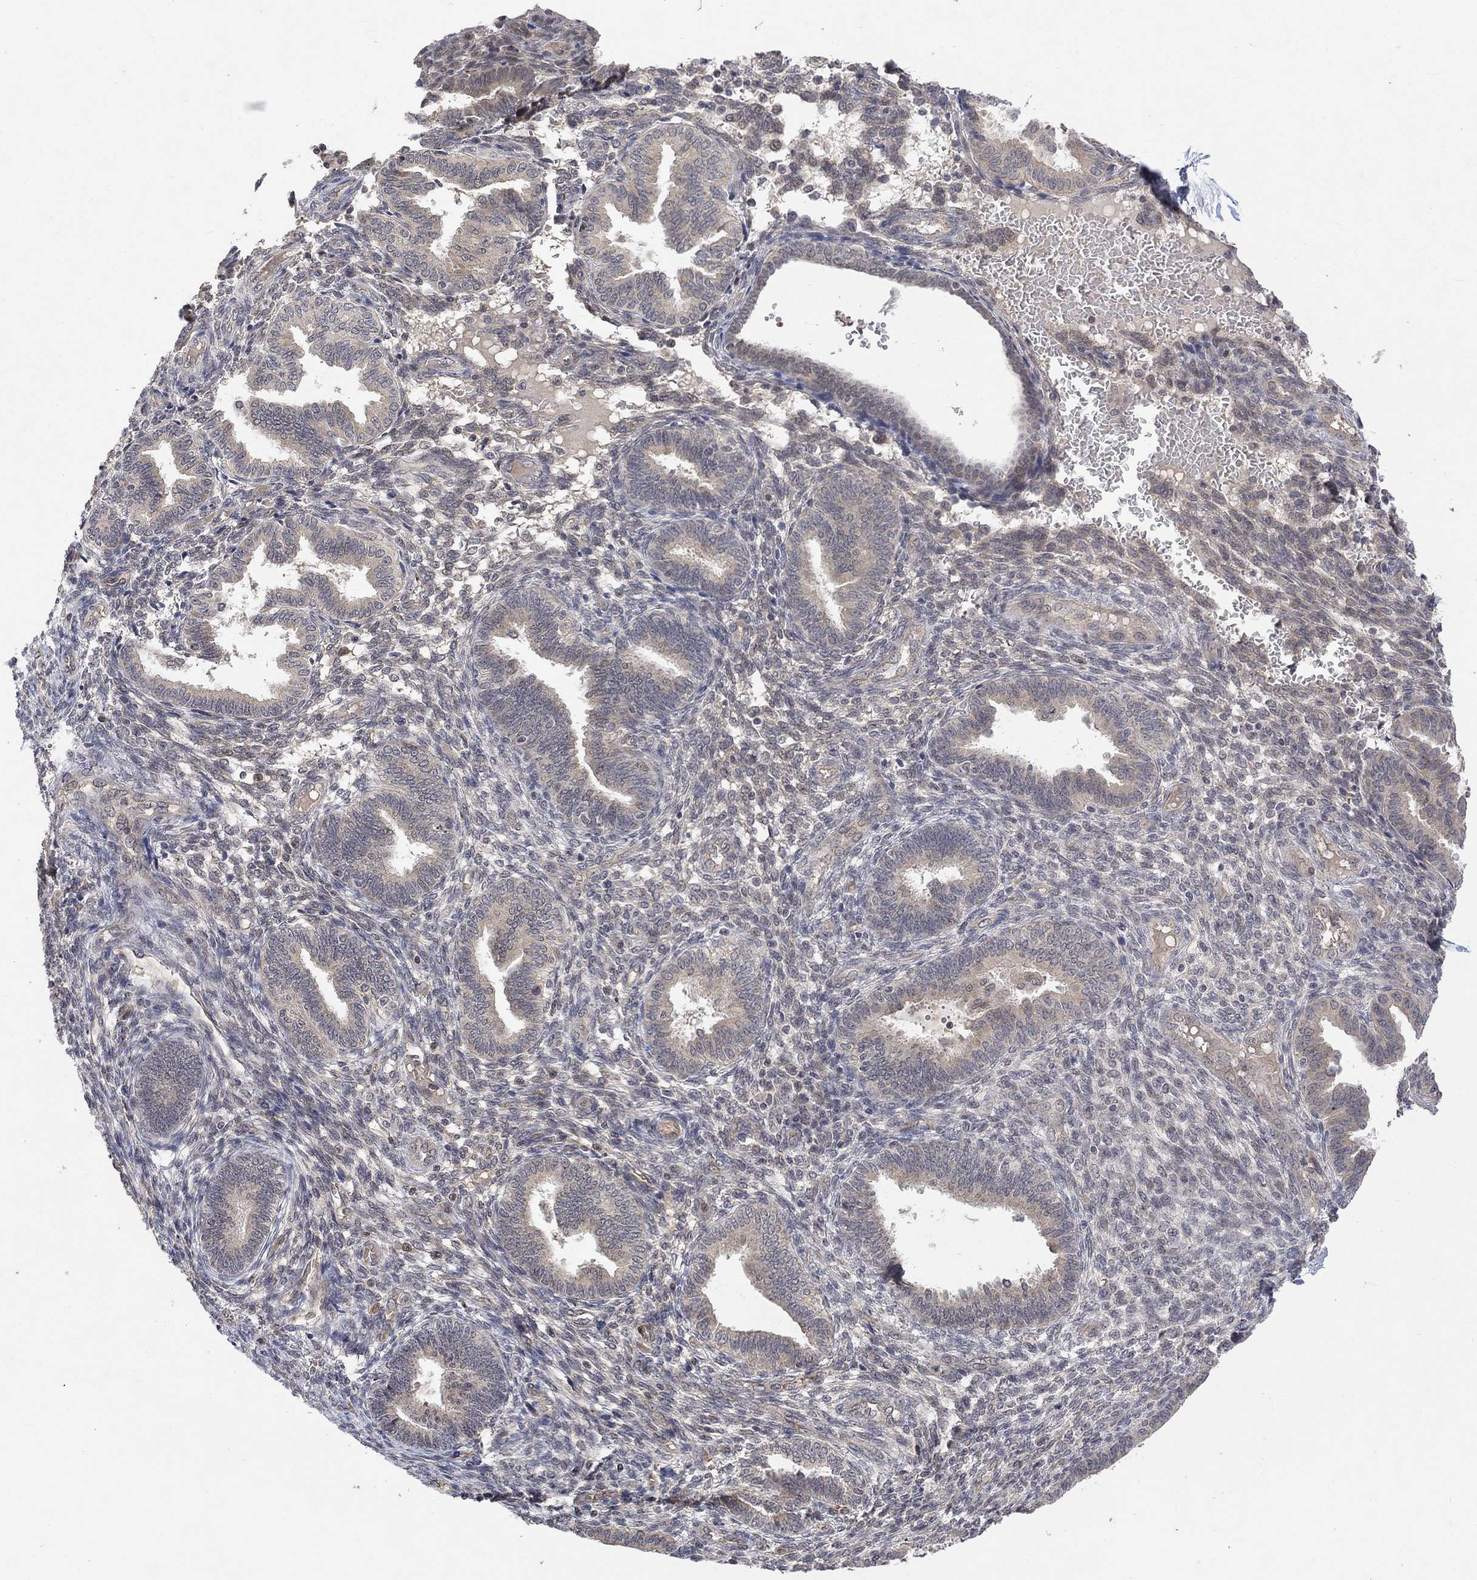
{"staining": {"intensity": "negative", "quantity": "none", "location": "none"}, "tissue": "endometrium", "cell_type": "Cells in endometrial stroma", "image_type": "normal", "snomed": [{"axis": "morphology", "description": "Normal tissue, NOS"}, {"axis": "topography", "description": "Endometrium"}], "caption": "DAB immunohistochemical staining of unremarkable human endometrium shows no significant expression in cells in endometrial stroma.", "gene": "GRIN2D", "patient": {"sex": "female", "age": 42}}